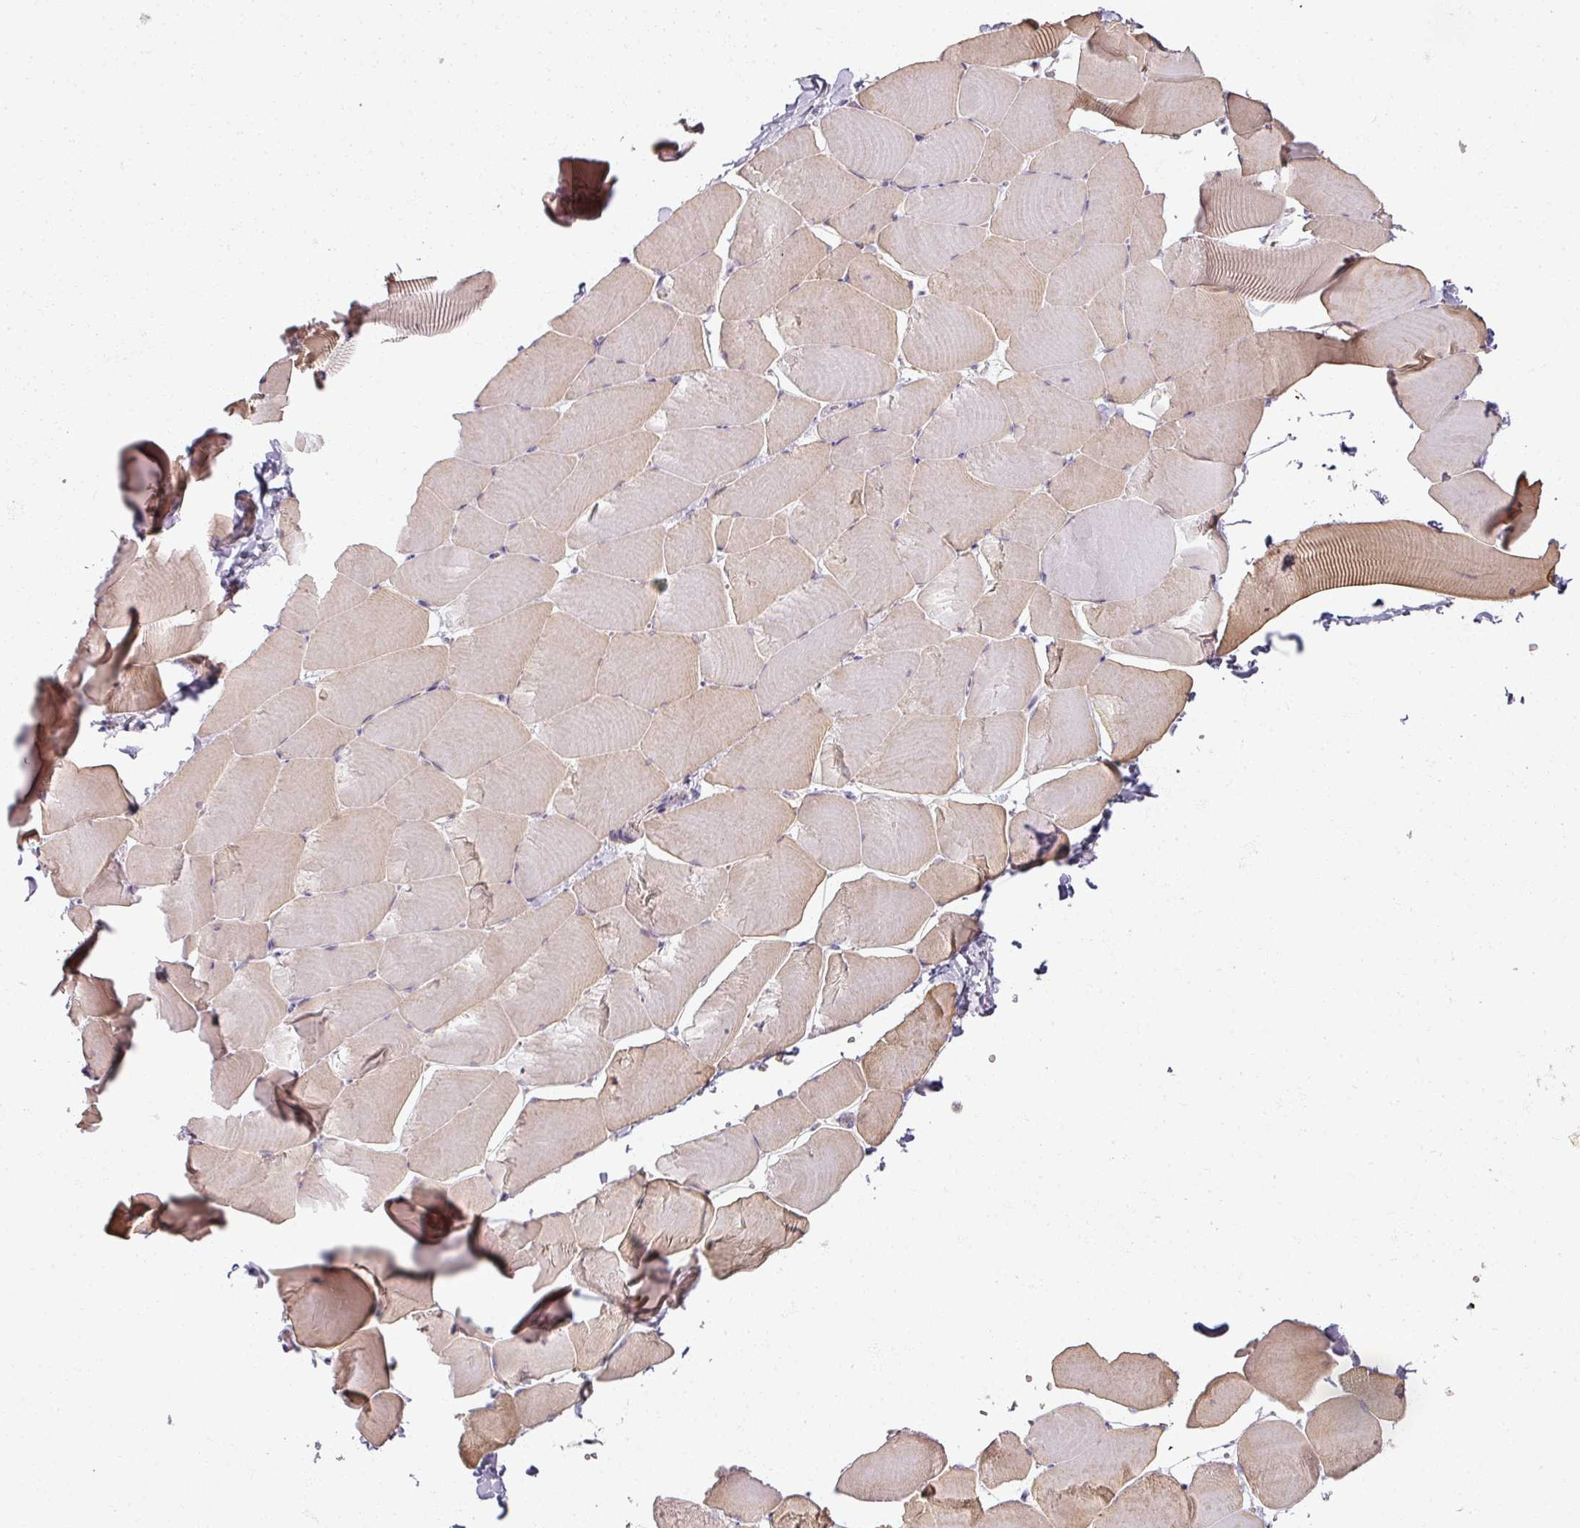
{"staining": {"intensity": "weak", "quantity": "25%-75%", "location": "cytoplasmic/membranous"}, "tissue": "skeletal muscle", "cell_type": "Myocytes", "image_type": "normal", "snomed": [{"axis": "morphology", "description": "Normal tissue, NOS"}, {"axis": "topography", "description": "Skeletal muscle"}], "caption": "This is an image of IHC staining of normal skeletal muscle, which shows weak expression in the cytoplasmic/membranous of myocytes.", "gene": "MYMK", "patient": {"sex": "male", "age": 25}}